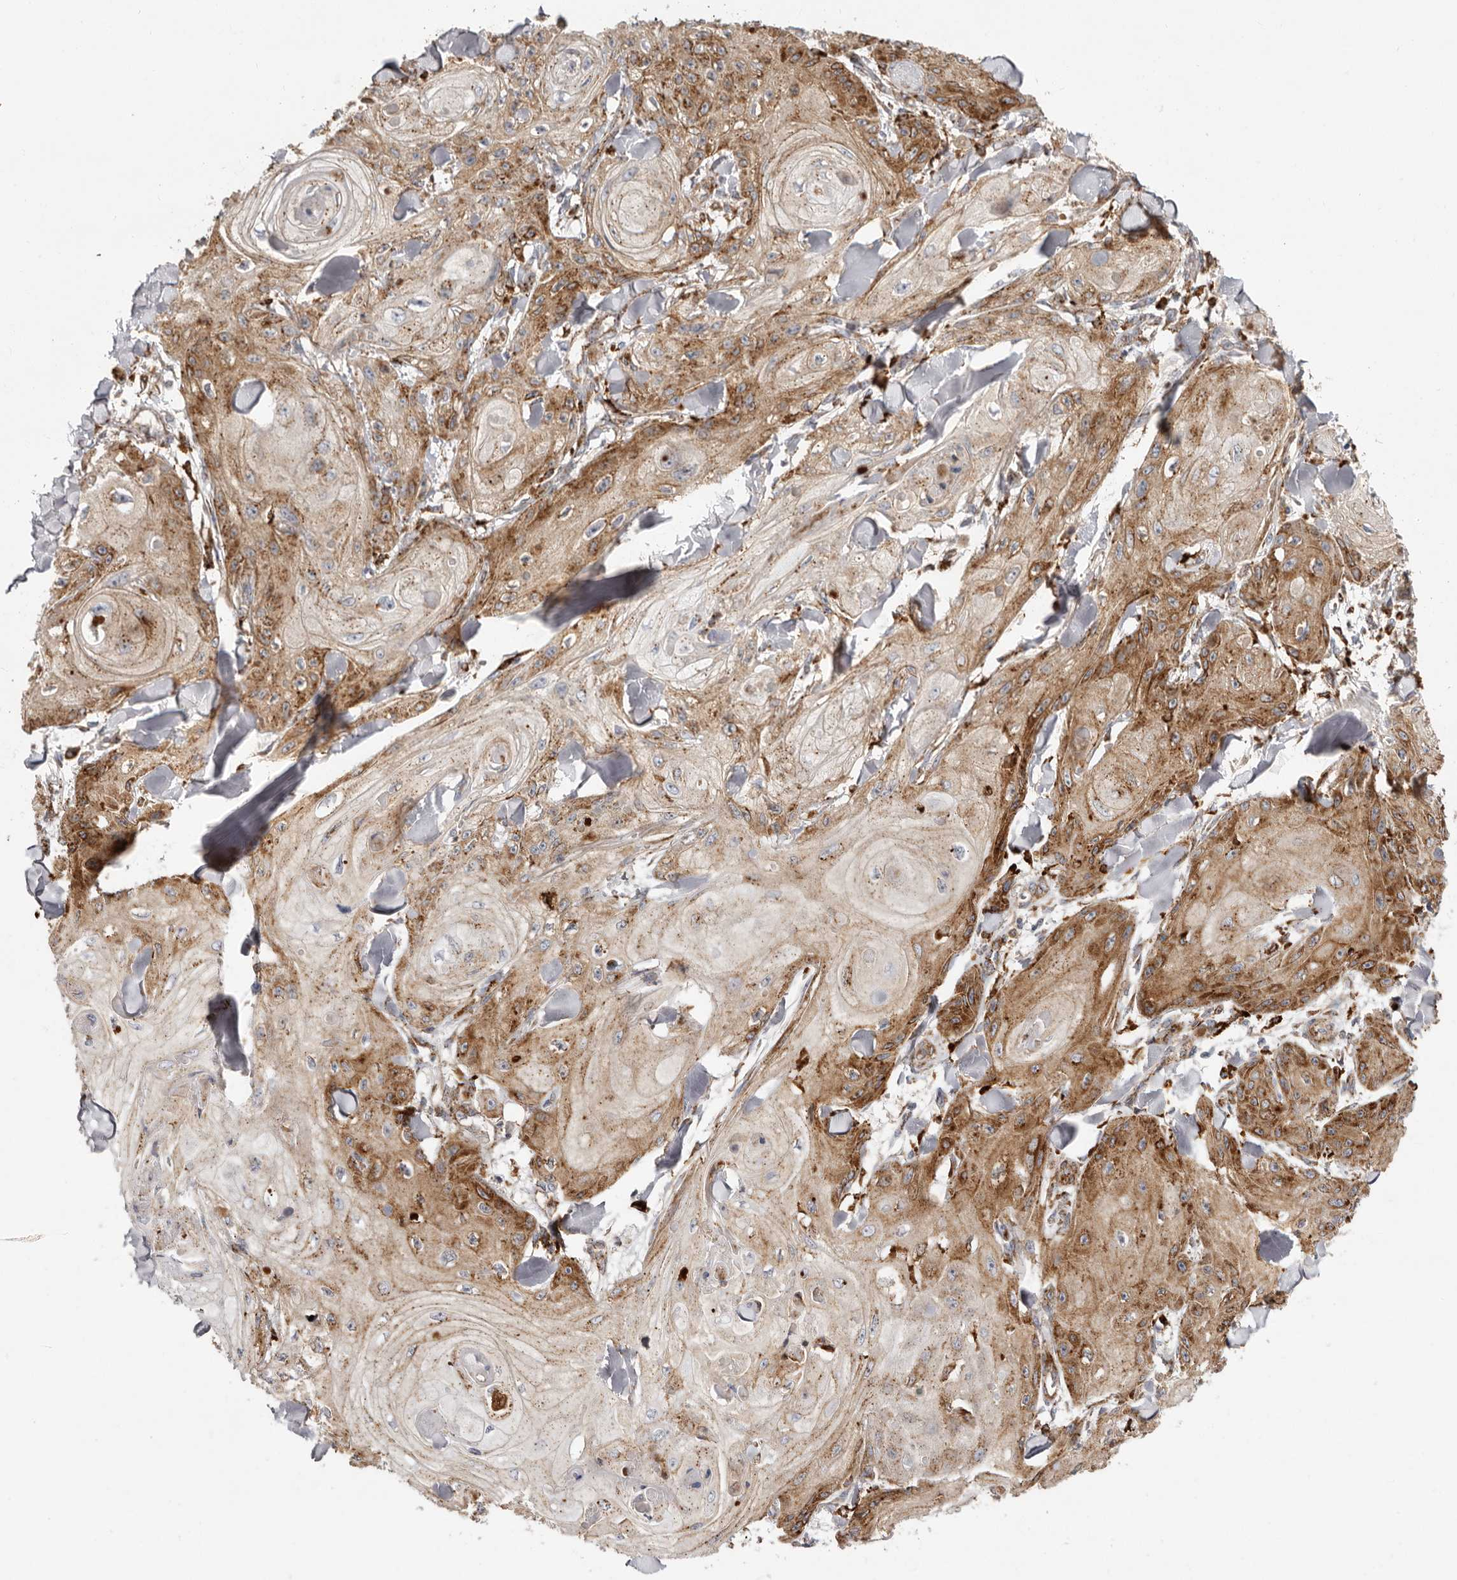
{"staining": {"intensity": "moderate", "quantity": ">75%", "location": "cytoplasmic/membranous"}, "tissue": "skin cancer", "cell_type": "Tumor cells", "image_type": "cancer", "snomed": [{"axis": "morphology", "description": "Squamous cell carcinoma, NOS"}, {"axis": "topography", "description": "Skin"}], "caption": "A medium amount of moderate cytoplasmic/membranous positivity is appreciated in about >75% of tumor cells in skin cancer tissue.", "gene": "GRN", "patient": {"sex": "male", "age": 74}}